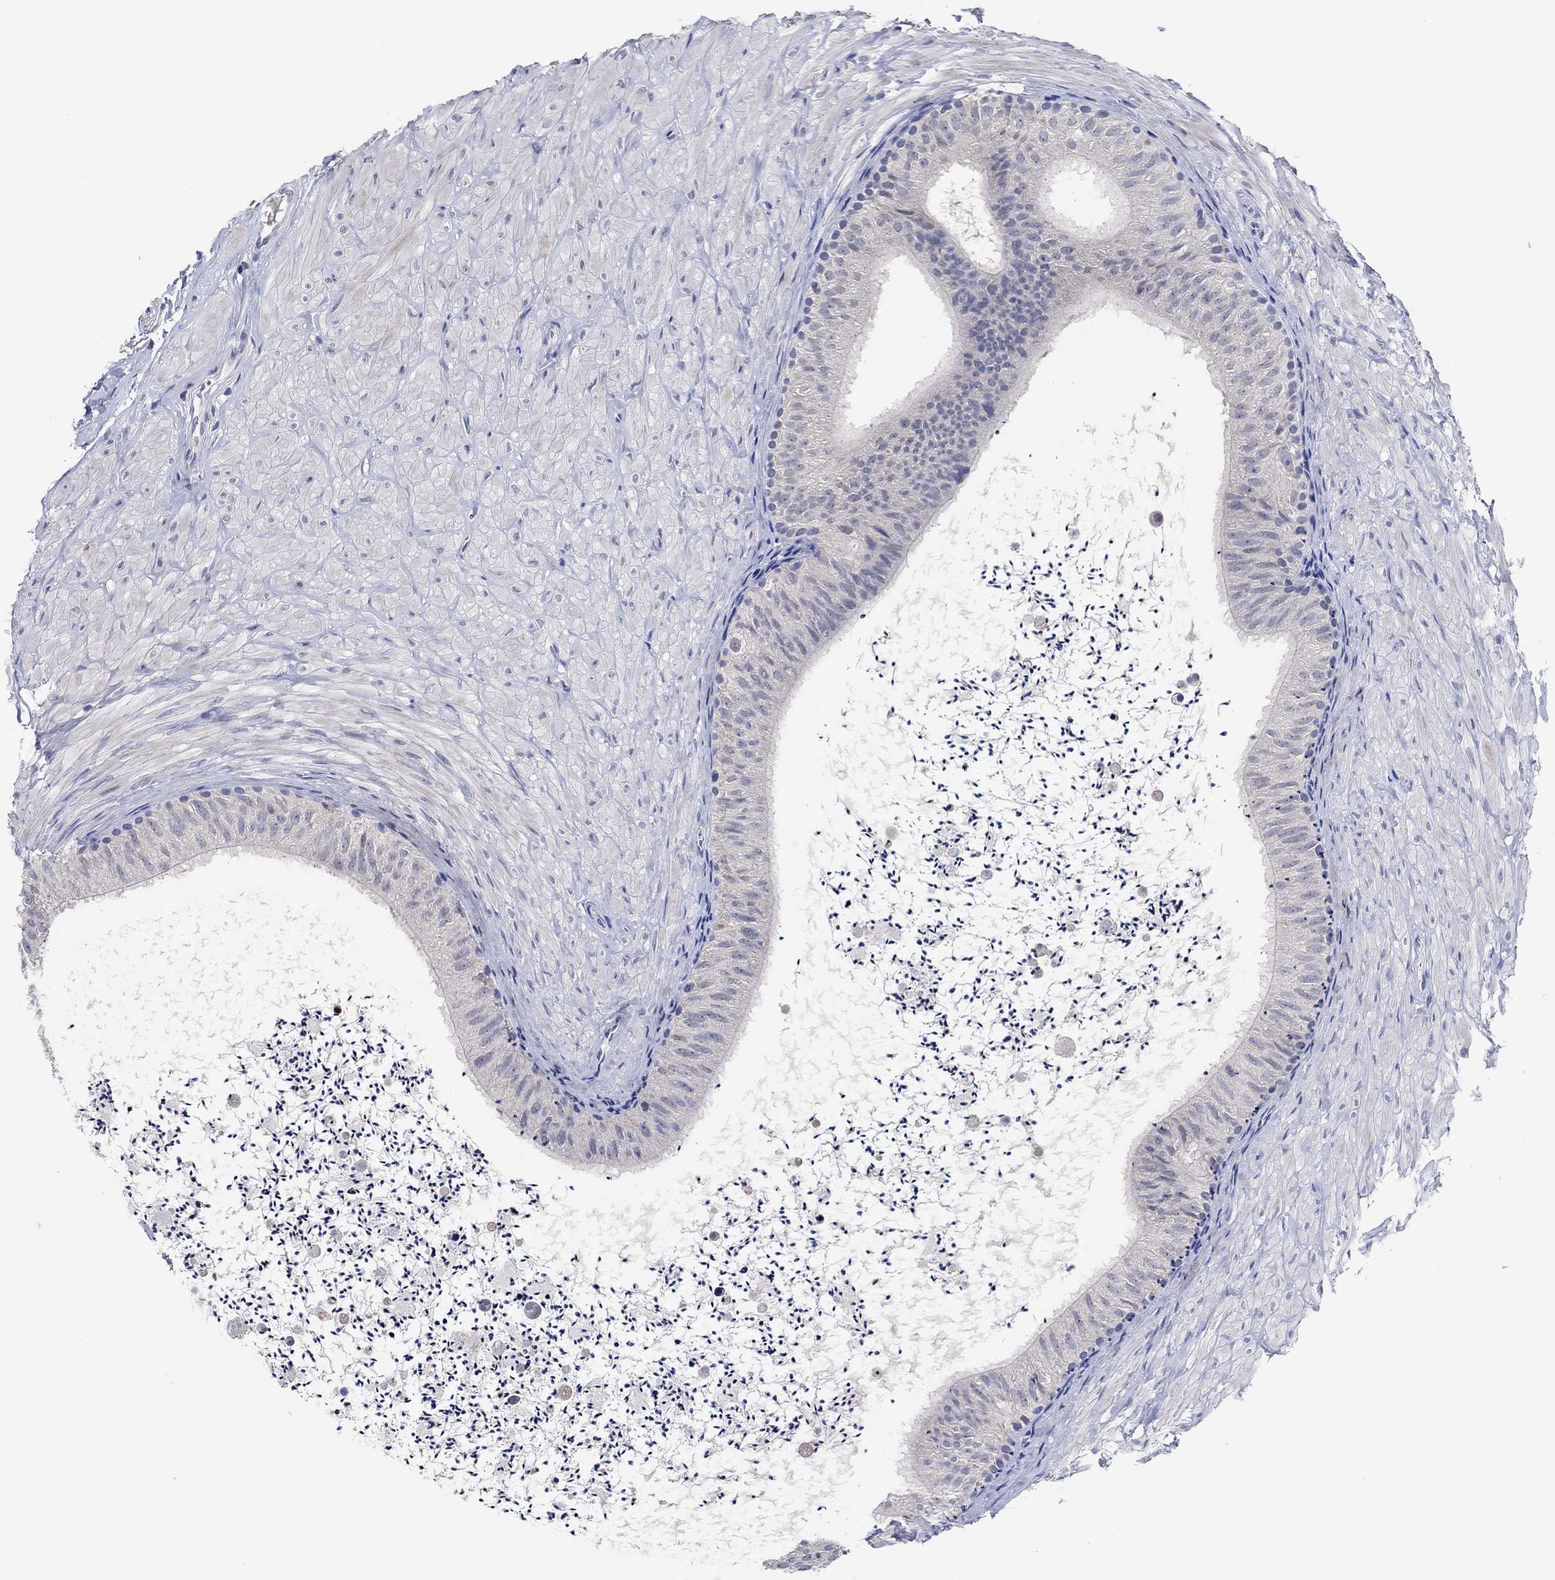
{"staining": {"intensity": "negative", "quantity": "none", "location": "none"}, "tissue": "epididymis", "cell_type": "Glandular cells", "image_type": "normal", "snomed": [{"axis": "morphology", "description": "Normal tissue, NOS"}, {"axis": "topography", "description": "Epididymis"}], "caption": "An immunohistochemistry photomicrograph of normal epididymis is shown. There is no staining in glandular cells of epididymis.", "gene": "PRRT3", "patient": {"sex": "male", "age": 32}}